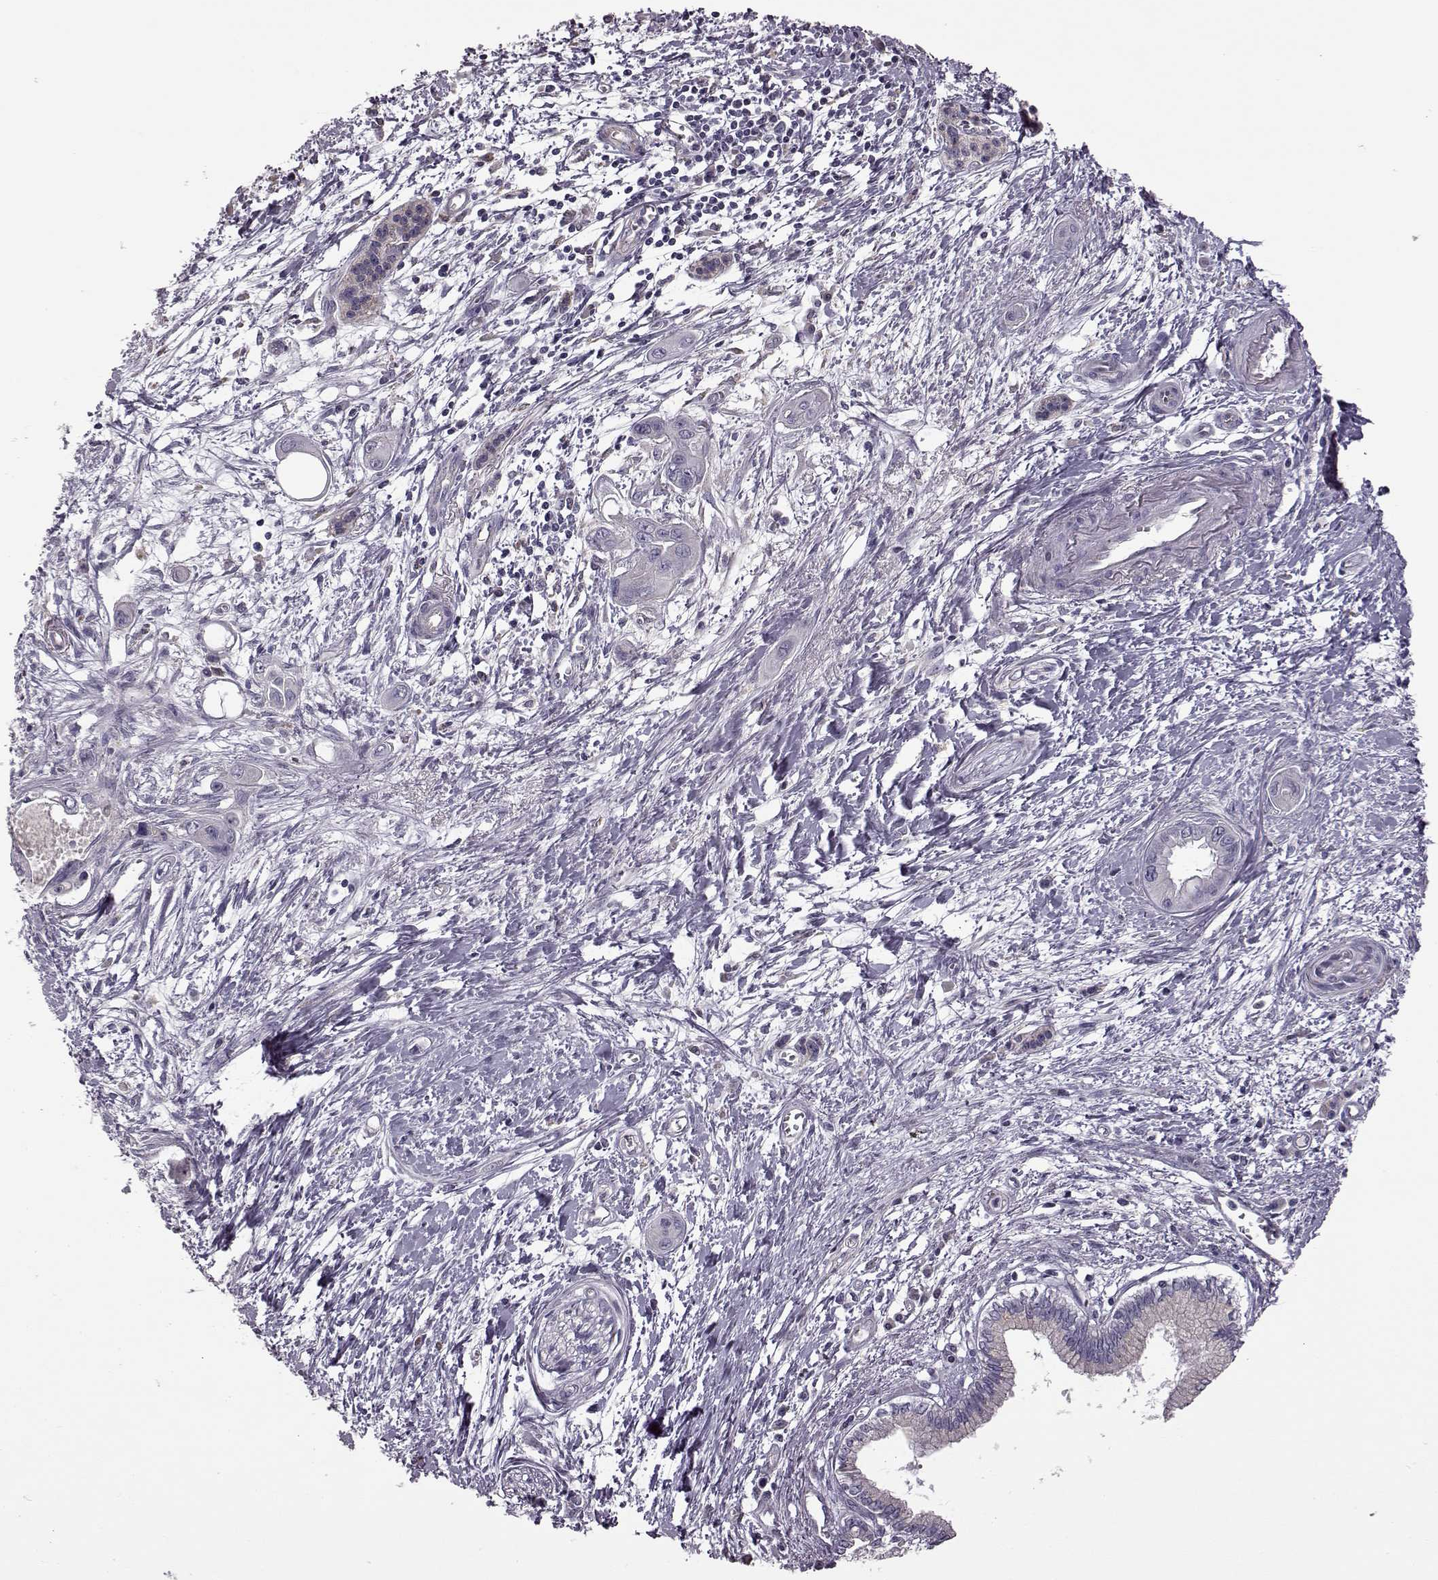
{"staining": {"intensity": "negative", "quantity": "none", "location": "none"}, "tissue": "pancreatic cancer", "cell_type": "Tumor cells", "image_type": "cancer", "snomed": [{"axis": "morphology", "description": "Adenocarcinoma, NOS"}, {"axis": "topography", "description": "Pancreas"}], "caption": "Tumor cells show no significant protein positivity in adenocarcinoma (pancreatic).", "gene": "B3GNT6", "patient": {"sex": "male", "age": 60}}